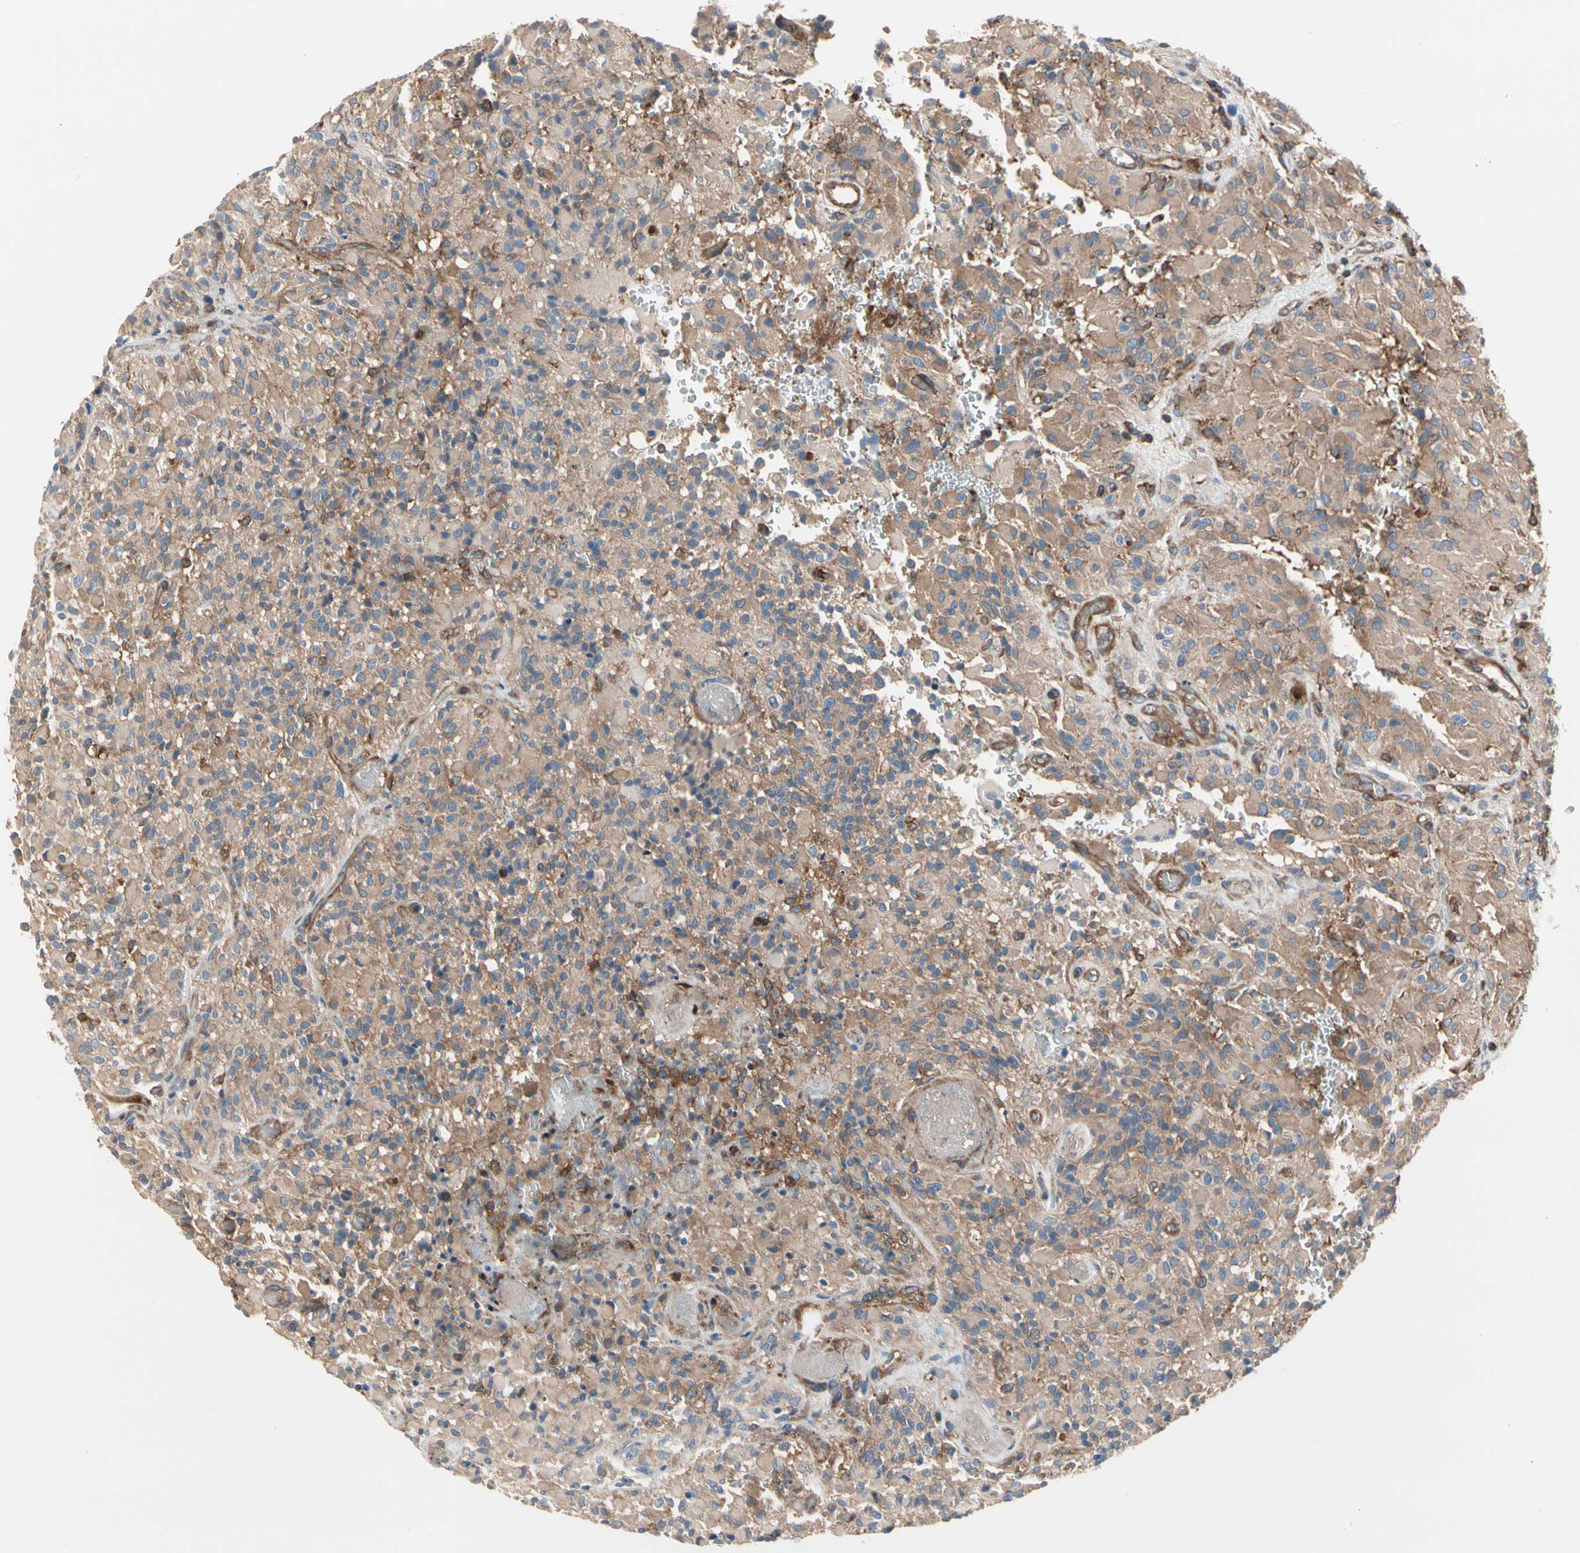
{"staining": {"intensity": "moderate", "quantity": "25%-75%", "location": "cytoplasmic/membranous"}, "tissue": "glioma", "cell_type": "Tumor cells", "image_type": "cancer", "snomed": [{"axis": "morphology", "description": "Glioma, malignant, High grade"}, {"axis": "topography", "description": "Brain"}], "caption": "Immunohistochemistry (DAB) staining of human glioma shows moderate cytoplasmic/membranous protein expression in approximately 25%-75% of tumor cells.", "gene": "ROCK1", "patient": {"sex": "male", "age": 71}}